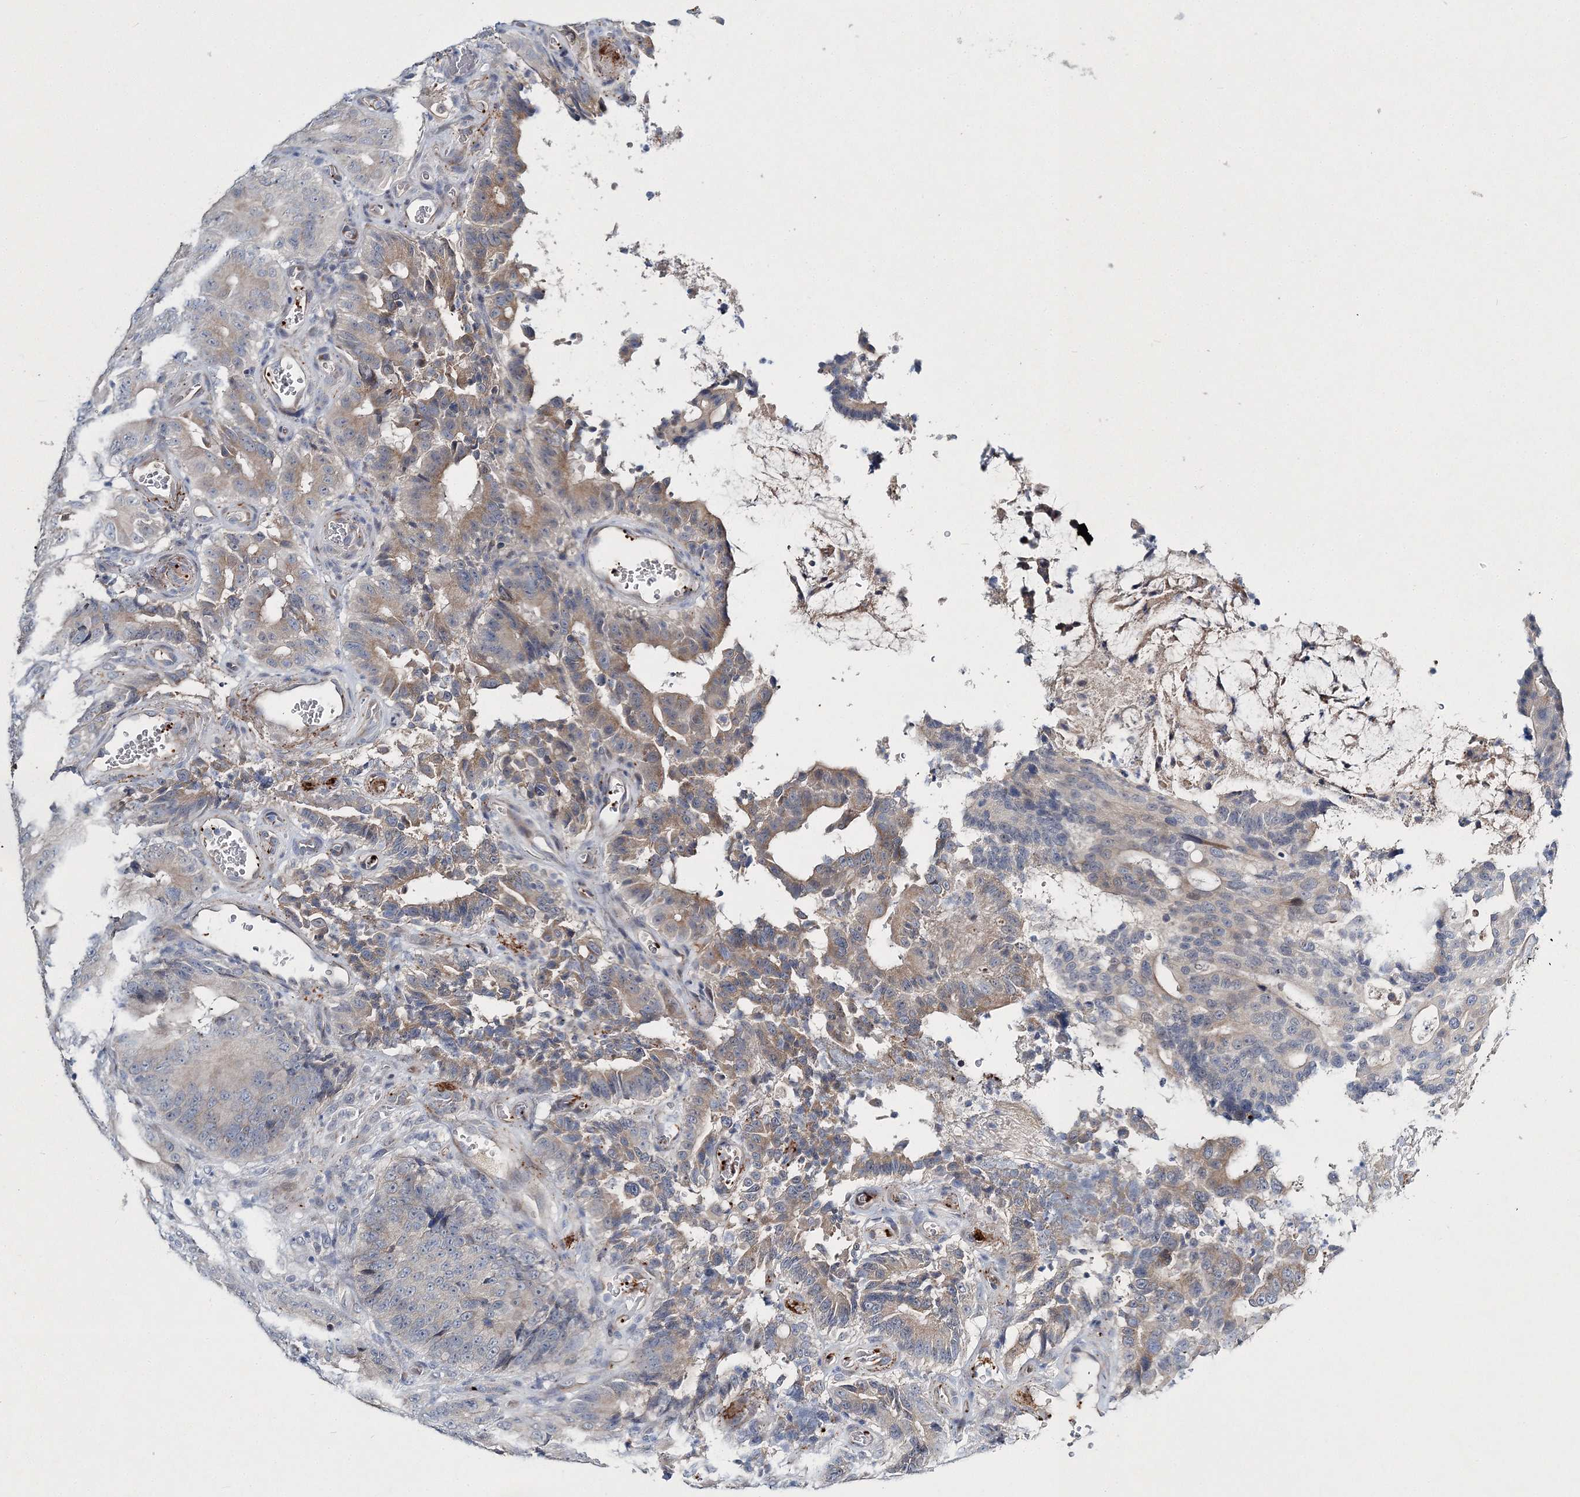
{"staining": {"intensity": "moderate", "quantity": "25%-75%", "location": "cytoplasmic/membranous"}, "tissue": "colorectal cancer", "cell_type": "Tumor cells", "image_type": "cancer", "snomed": [{"axis": "morphology", "description": "Adenocarcinoma, NOS"}, {"axis": "topography", "description": "Colon"}], "caption": "Tumor cells demonstrate medium levels of moderate cytoplasmic/membranous positivity in about 25%-75% of cells in human colorectal cancer (adenocarcinoma).", "gene": "MYOZ2", "patient": {"sex": "male", "age": 83}}